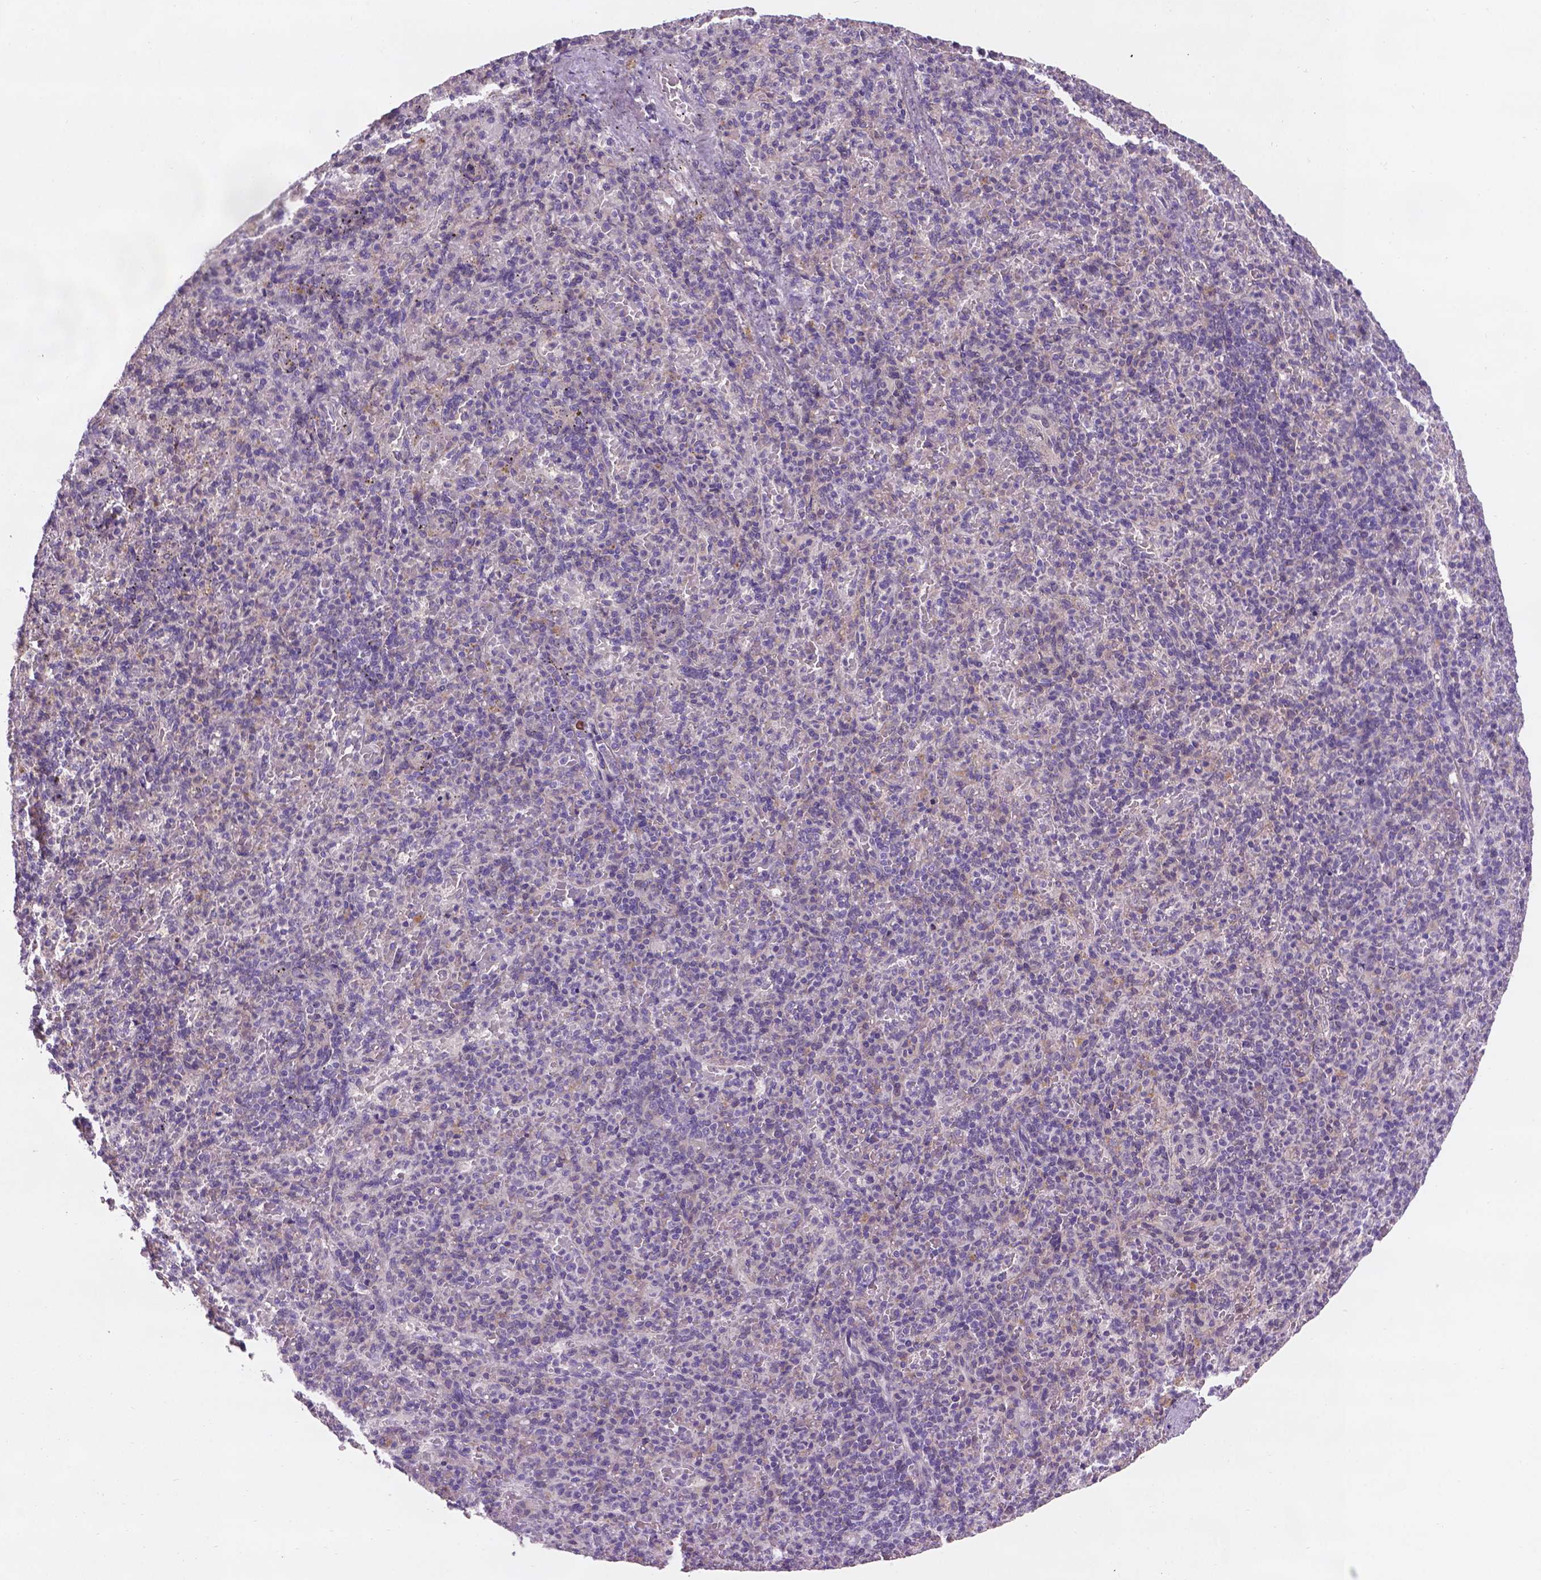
{"staining": {"intensity": "negative", "quantity": "none", "location": "none"}, "tissue": "spleen", "cell_type": "Cells in red pulp", "image_type": "normal", "snomed": [{"axis": "morphology", "description": "Normal tissue, NOS"}, {"axis": "topography", "description": "Spleen"}], "caption": "Immunohistochemistry (IHC) histopathology image of benign human spleen stained for a protein (brown), which reveals no expression in cells in red pulp. (Immunohistochemistry, brightfield microscopy, high magnification).", "gene": "GXYLT2", "patient": {"sex": "female", "age": 74}}